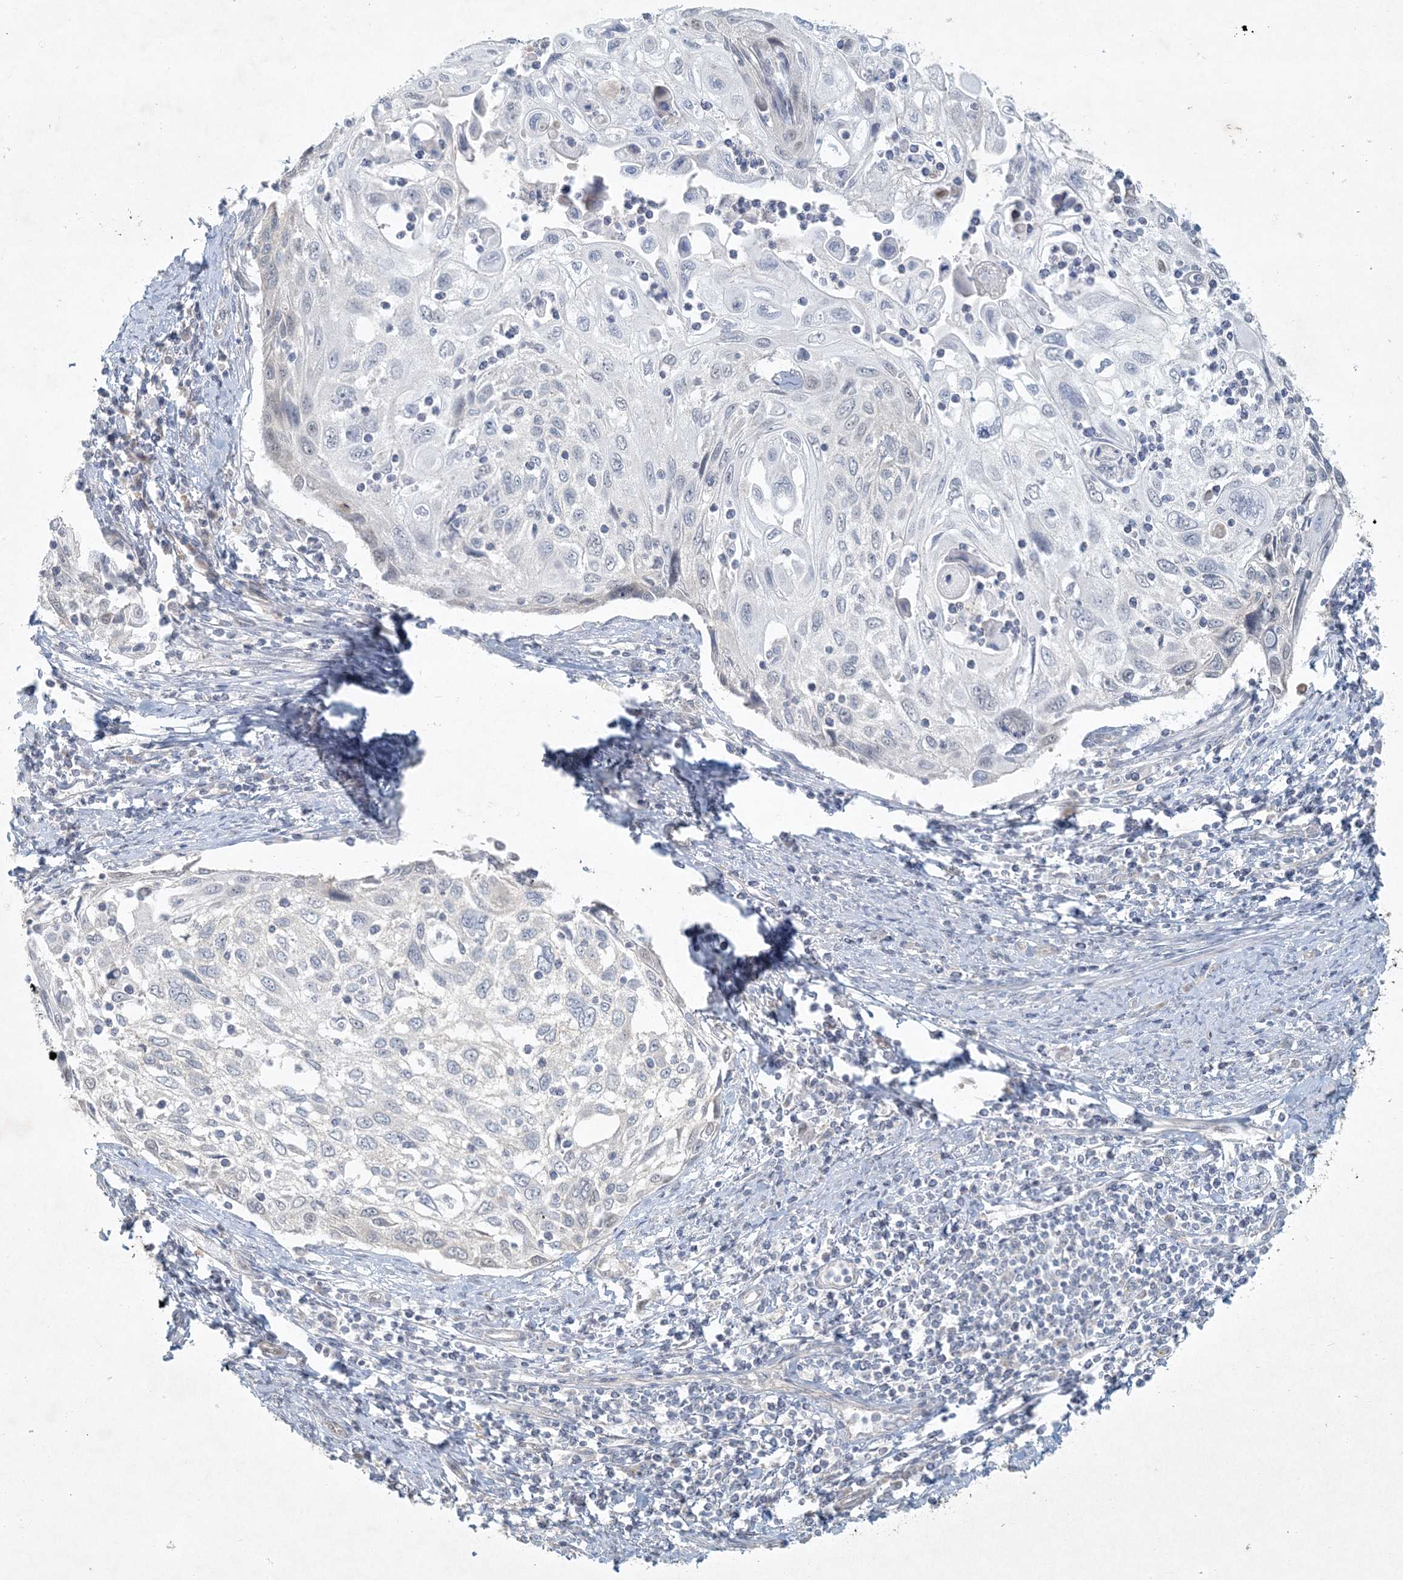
{"staining": {"intensity": "negative", "quantity": "none", "location": "none"}, "tissue": "cervical cancer", "cell_type": "Tumor cells", "image_type": "cancer", "snomed": [{"axis": "morphology", "description": "Squamous cell carcinoma, NOS"}, {"axis": "topography", "description": "Cervix"}], "caption": "The IHC photomicrograph has no significant expression in tumor cells of cervical squamous cell carcinoma tissue.", "gene": "BCORL1", "patient": {"sex": "female", "age": 70}}